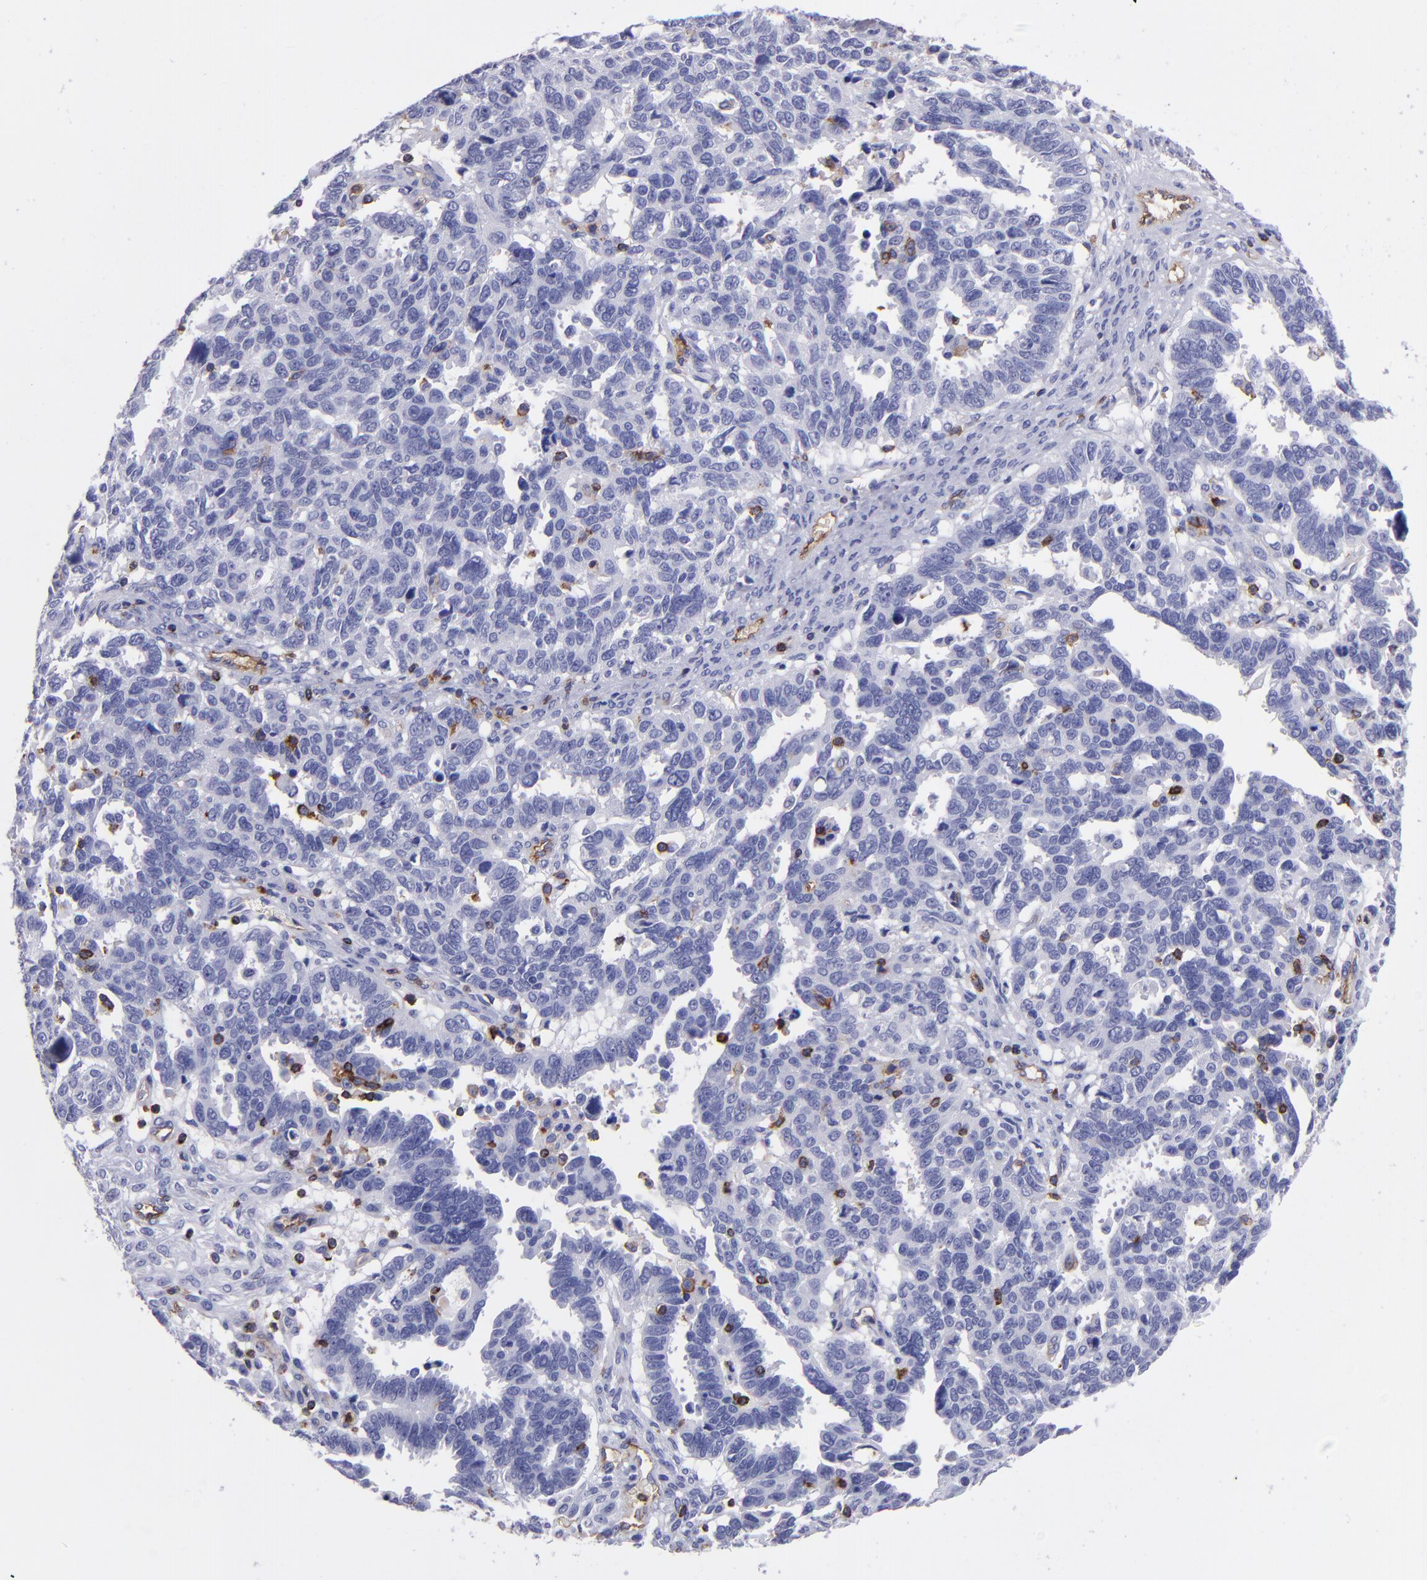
{"staining": {"intensity": "negative", "quantity": "none", "location": "none"}, "tissue": "ovarian cancer", "cell_type": "Tumor cells", "image_type": "cancer", "snomed": [{"axis": "morphology", "description": "Carcinoma, endometroid"}, {"axis": "morphology", "description": "Cystadenocarcinoma, serous, NOS"}, {"axis": "topography", "description": "Ovary"}], "caption": "DAB immunohistochemical staining of human ovarian cancer shows no significant expression in tumor cells. Brightfield microscopy of immunohistochemistry stained with DAB (brown) and hematoxylin (blue), captured at high magnification.", "gene": "ICAM3", "patient": {"sex": "female", "age": 45}}